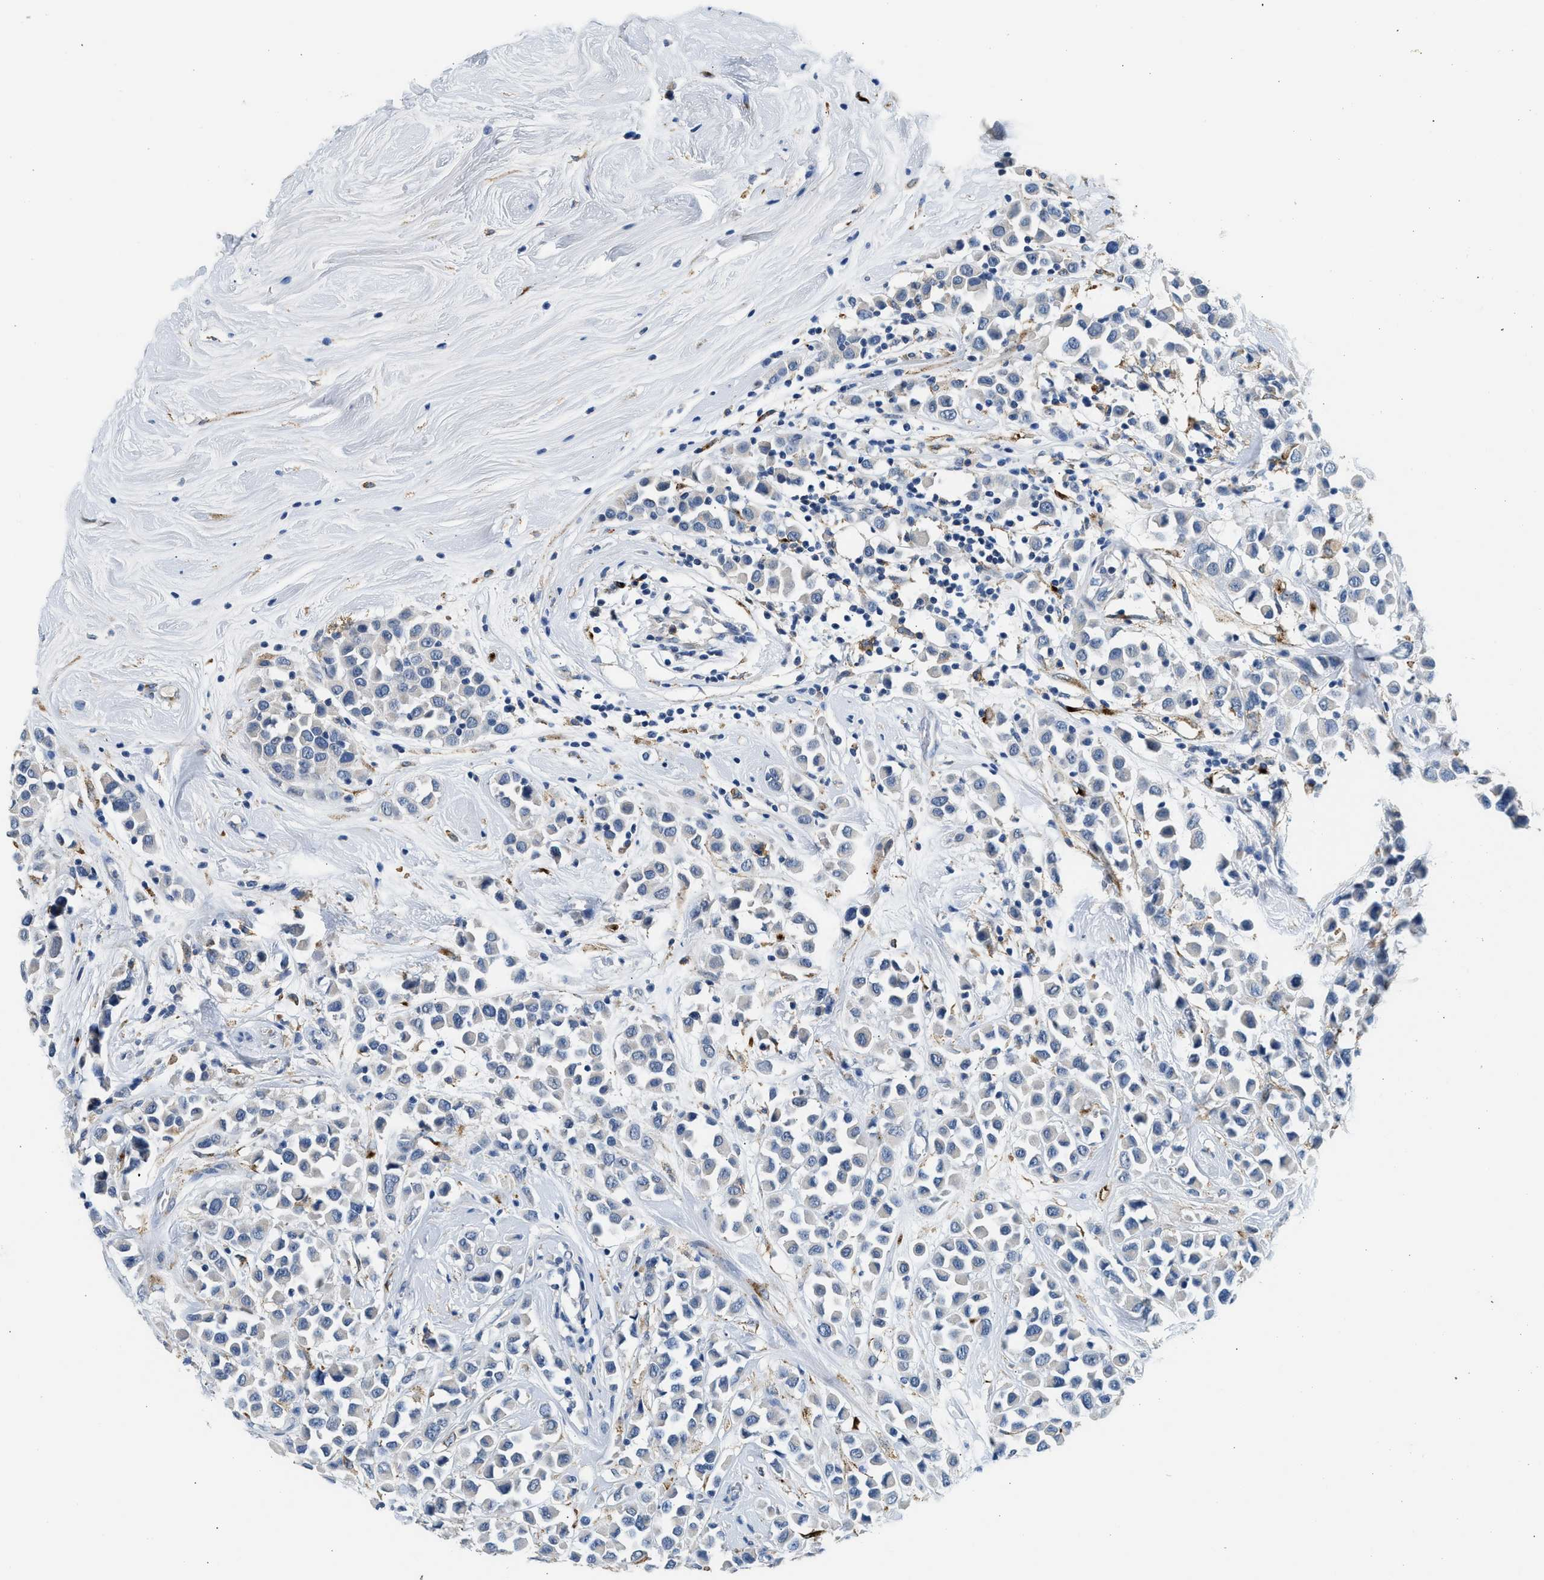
{"staining": {"intensity": "negative", "quantity": "none", "location": "none"}, "tissue": "breast cancer", "cell_type": "Tumor cells", "image_type": "cancer", "snomed": [{"axis": "morphology", "description": "Duct carcinoma"}, {"axis": "topography", "description": "Breast"}], "caption": "This is an immunohistochemistry image of breast invasive ductal carcinoma. There is no expression in tumor cells.", "gene": "LRP1", "patient": {"sex": "female", "age": 61}}